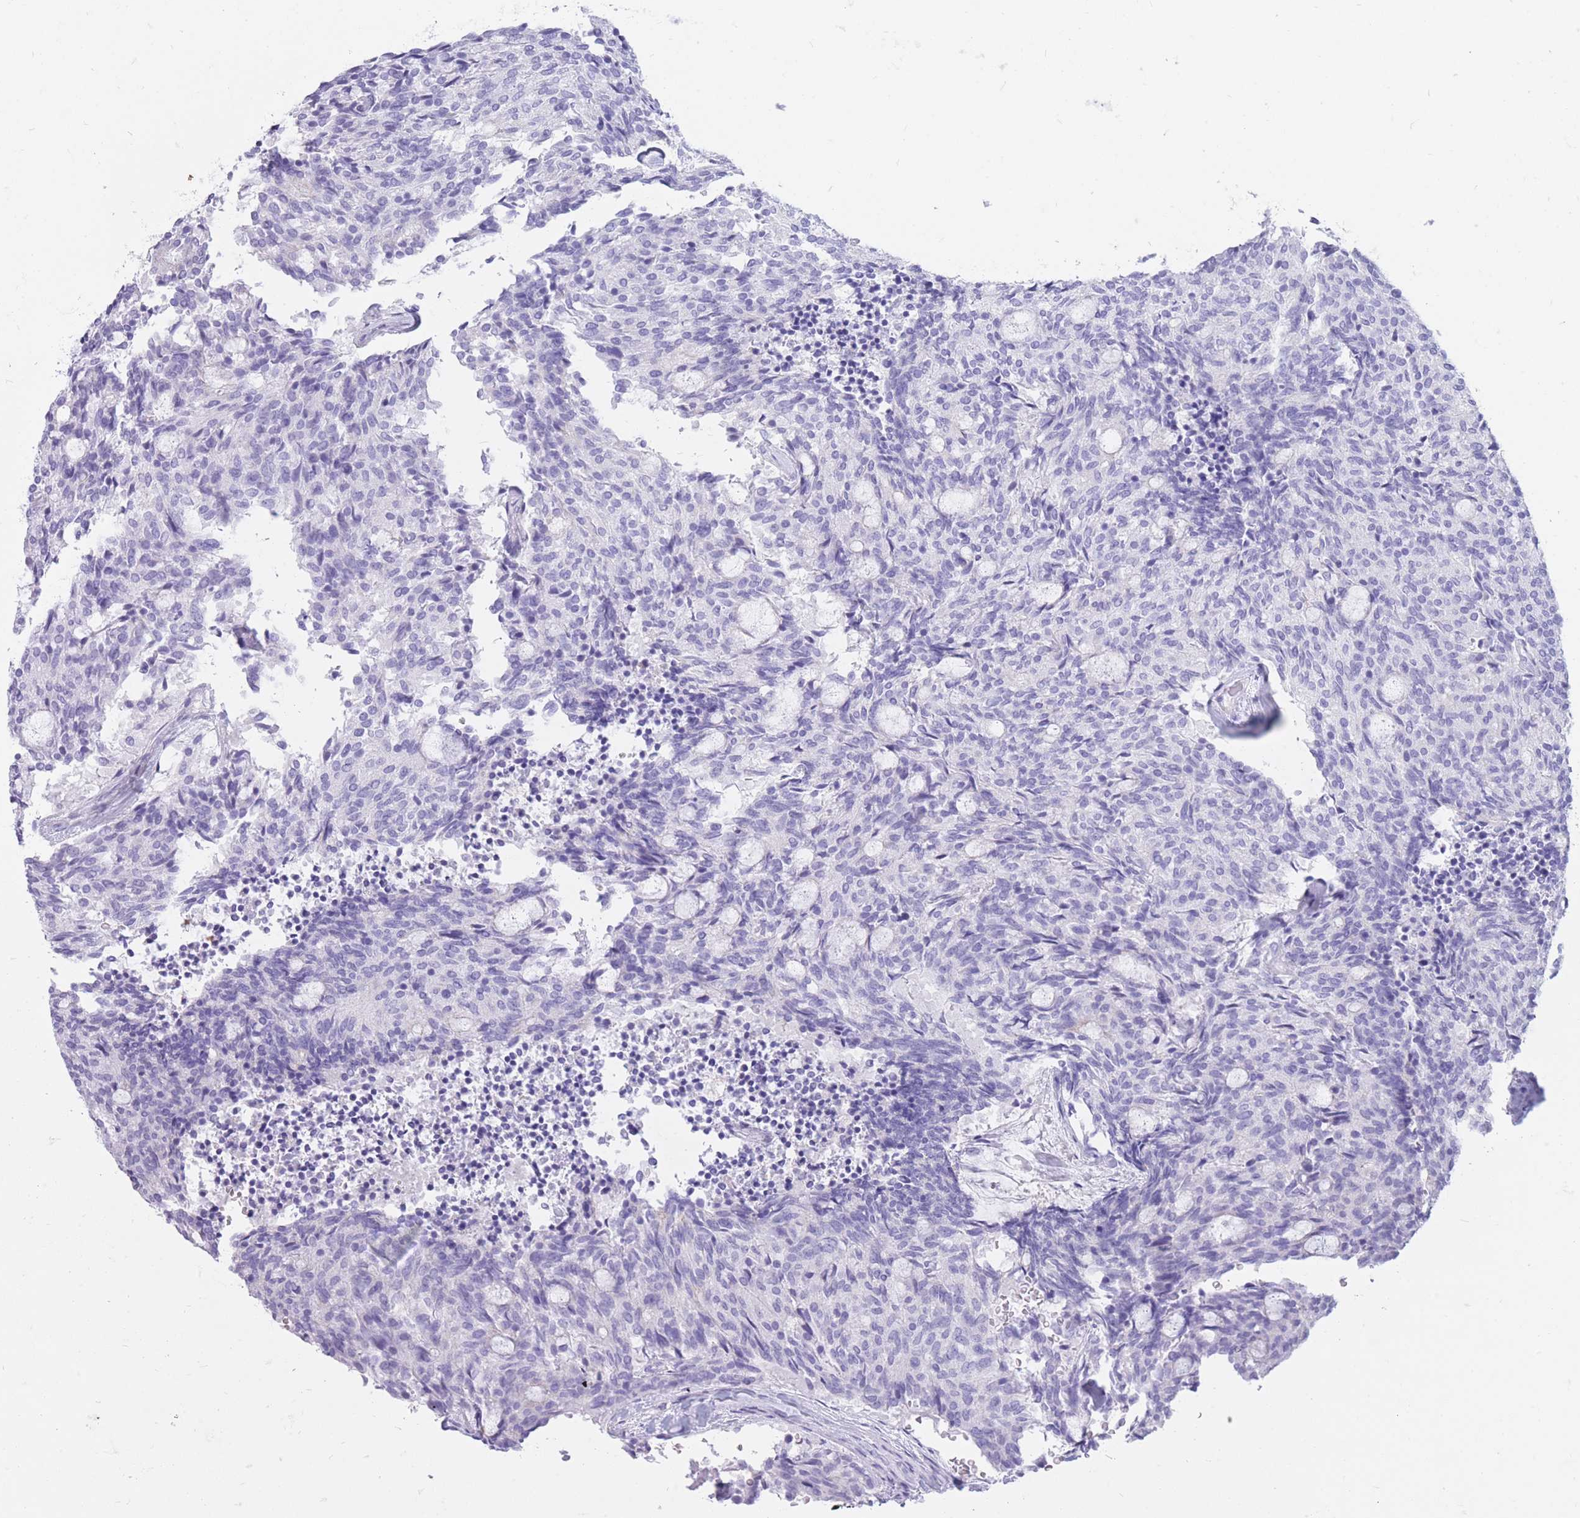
{"staining": {"intensity": "negative", "quantity": "none", "location": "none"}, "tissue": "carcinoid", "cell_type": "Tumor cells", "image_type": "cancer", "snomed": [{"axis": "morphology", "description": "Carcinoid, malignant, NOS"}, {"axis": "topography", "description": "Pancreas"}], "caption": "The micrograph displays no staining of tumor cells in carcinoid (malignant).", "gene": "CYP21A2", "patient": {"sex": "female", "age": 54}}